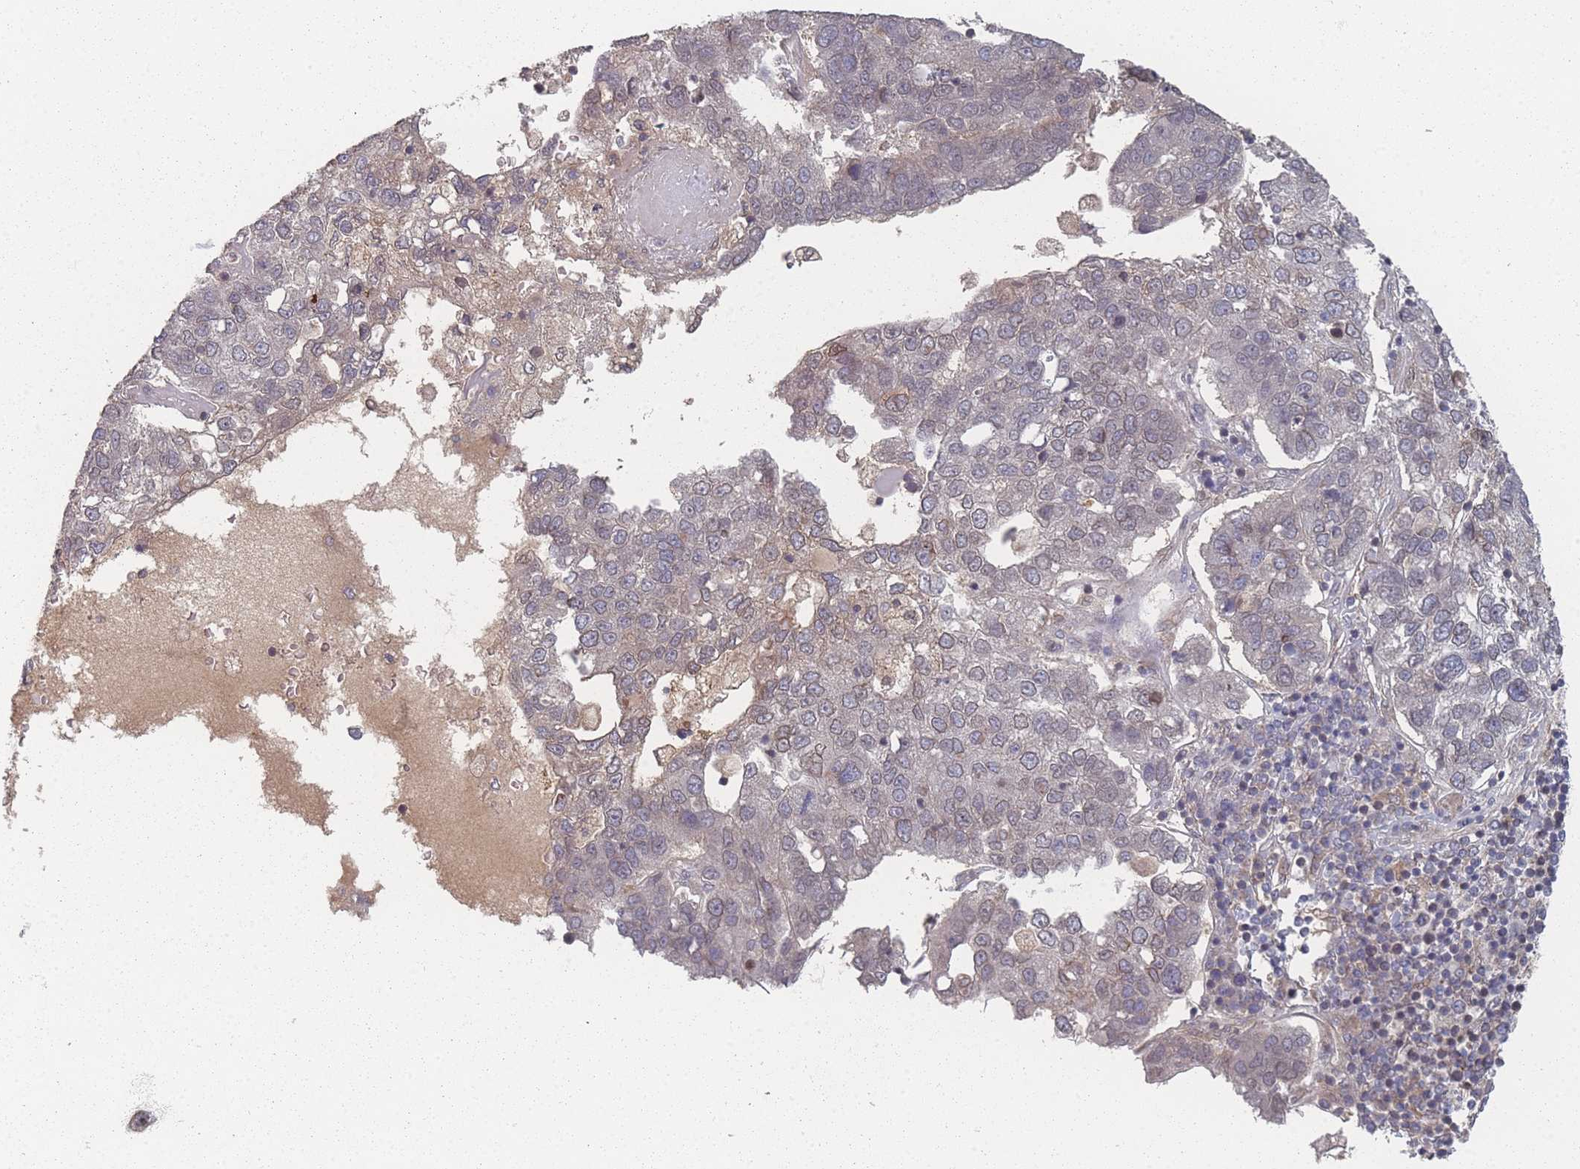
{"staining": {"intensity": "weak", "quantity": "<25%", "location": "nuclear"}, "tissue": "pancreatic cancer", "cell_type": "Tumor cells", "image_type": "cancer", "snomed": [{"axis": "morphology", "description": "Adenocarcinoma, NOS"}, {"axis": "topography", "description": "Pancreas"}], "caption": "High power microscopy micrograph of an IHC photomicrograph of pancreatic cancer (adenocarcinoma), revealing no significant staining in tumor cells.", "gene": "TBC1D25", "patient": {"sex": "female", "age": 61}}